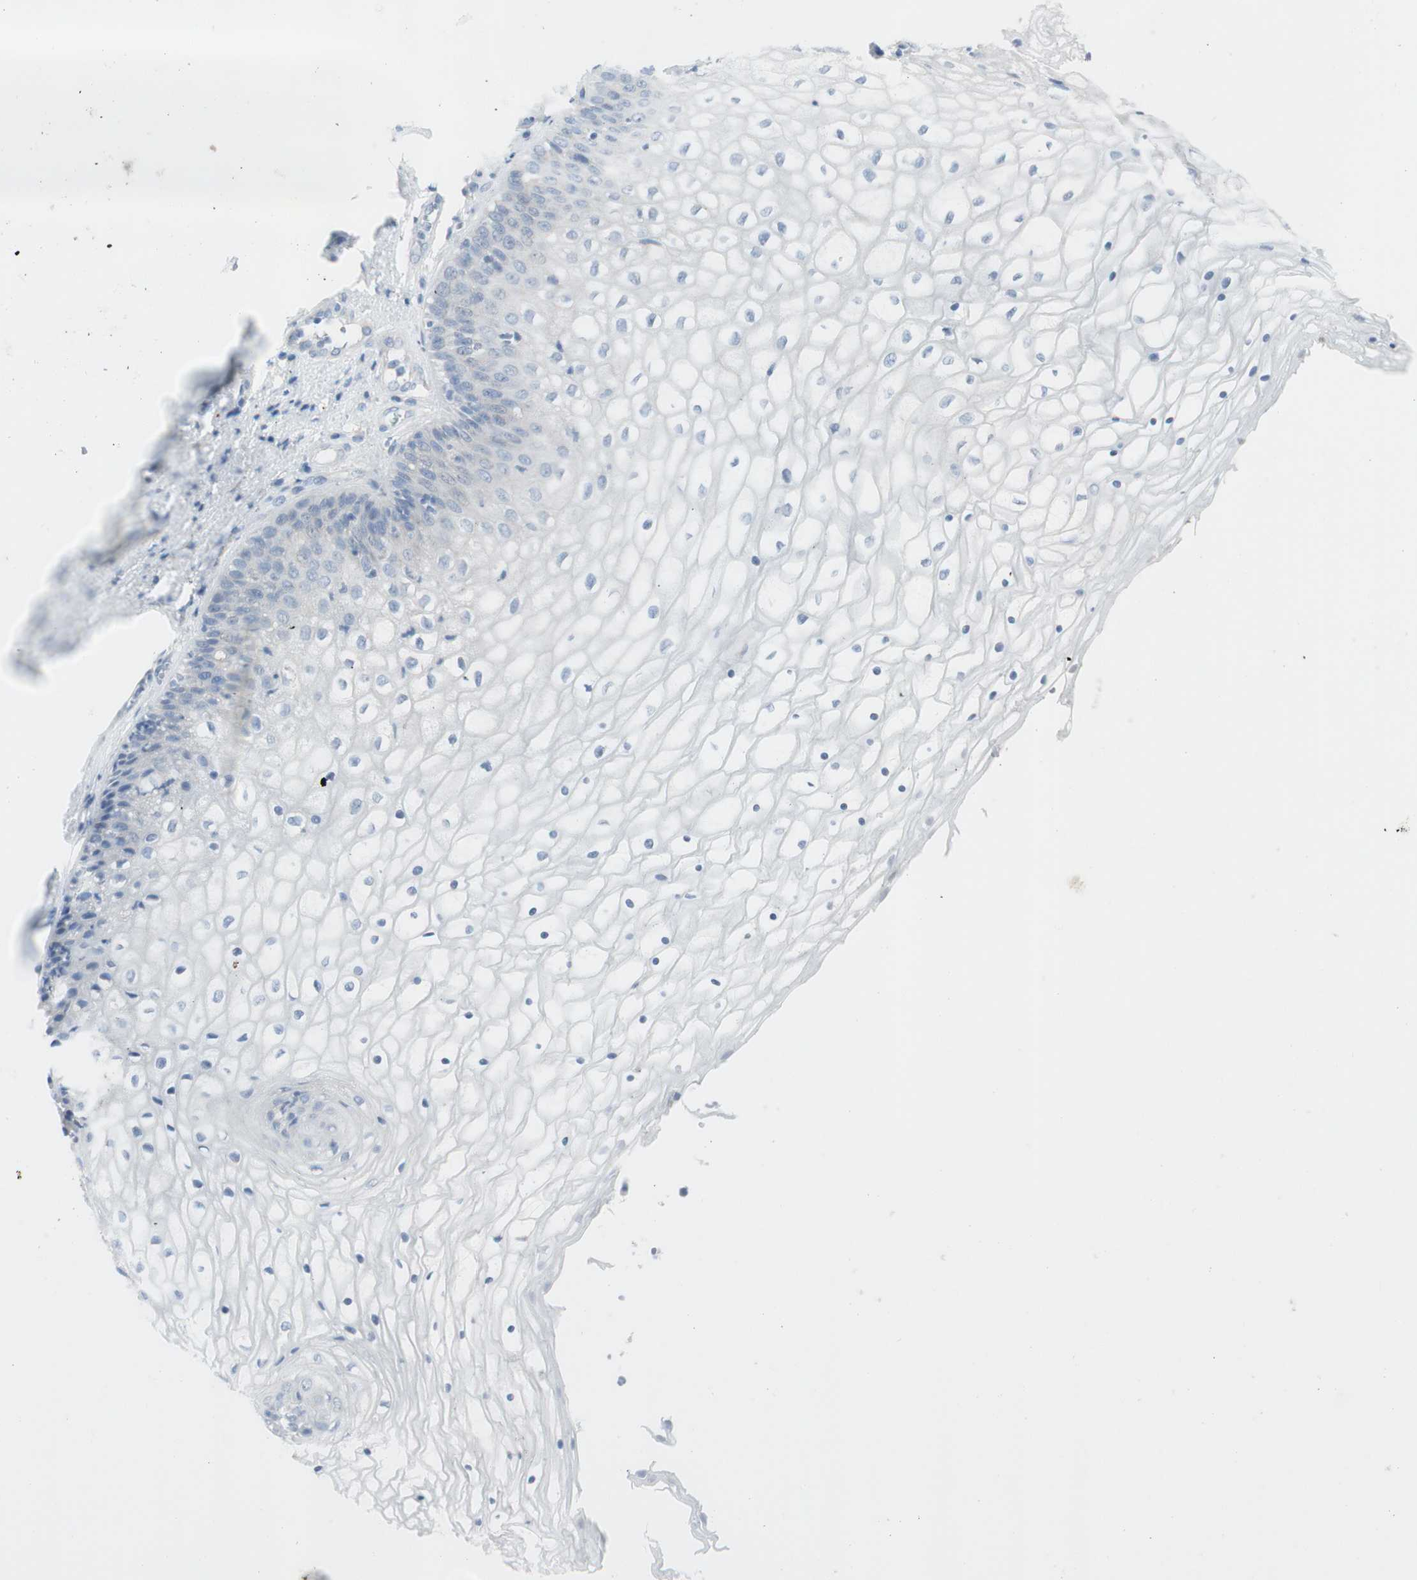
{"staining": {"intensity": "negative", "quantity": "none", "location": "none"}, "tissue": "vagina", "cell_type": "Squamous epithelial cells", "image_type": "normal", "snomed": [{"axis": "morphology", "description": "Normal tissue, NOS"}, {"axis": "topography", "description": "Vagina"}], "caption": "Squamous epithelial cells show no significant protein staining in normal vagina. The staining was performed using DAB to visualize the protein expression in brown, while the nuclei were stained in blue with hematoxylin (Magnification: 20x).", "gene": "ART3", "patient": {"sex": "female", "age": 34}}